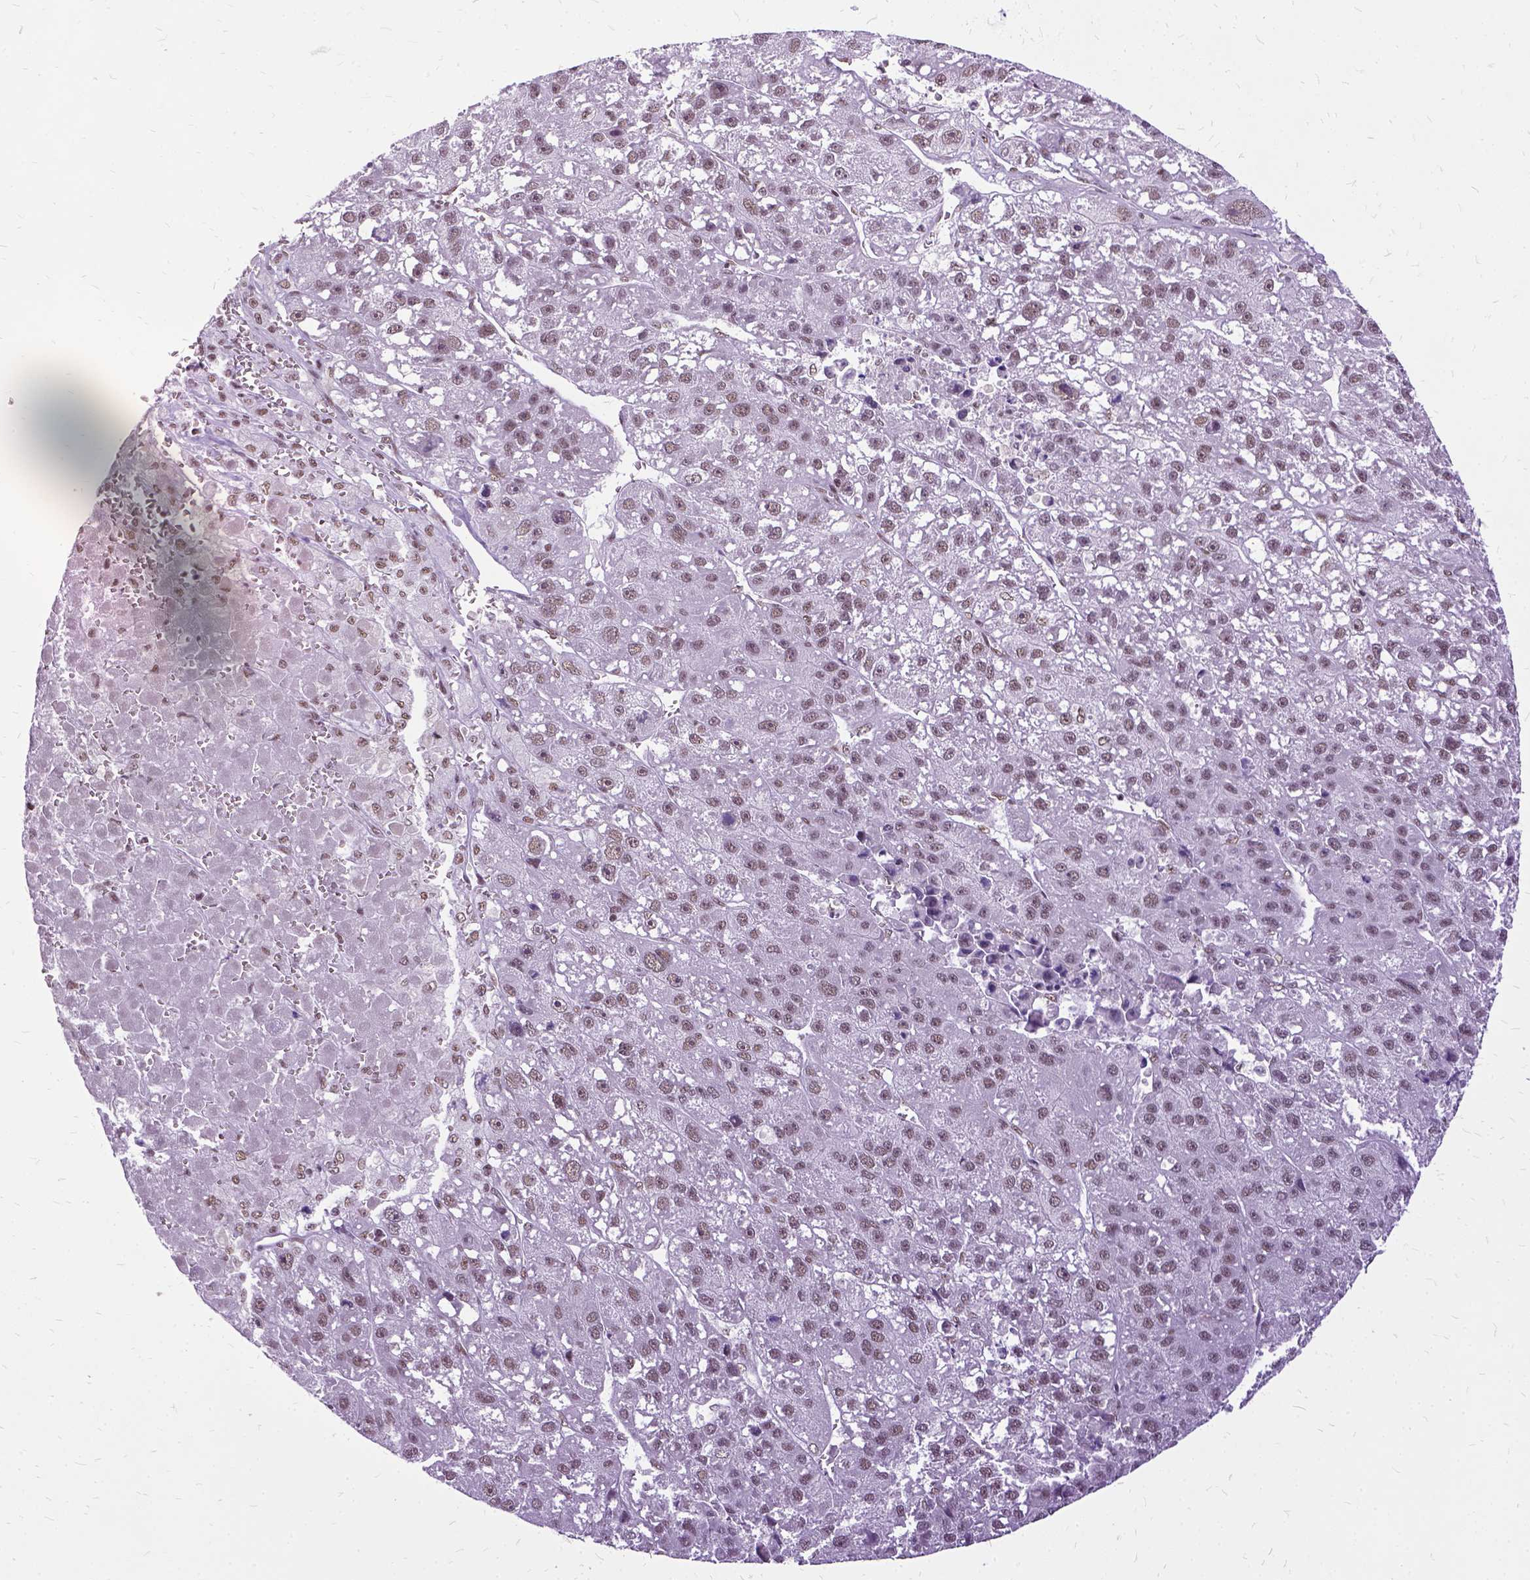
{"staining": {"intensity": "weak", "quantity": ">75%", "location": "nuclear"}, "tissue": "liver cancer", "cell_type": "Tumor cells", "image_type": "cancer", "snomed": [{"axis": "morphology", "description": "Carcinoma, Hepatocellular, NOS"}, {"axis": "topography", "description": "Liver"}], "caption": "Protein staining of liver hepatocellular carcinoma tissue exhibits weak nuclear positivity in approximately >75% of tumor cells.", "gene": "SETD1A", "patient": {"sex": "female", "age": 70}}